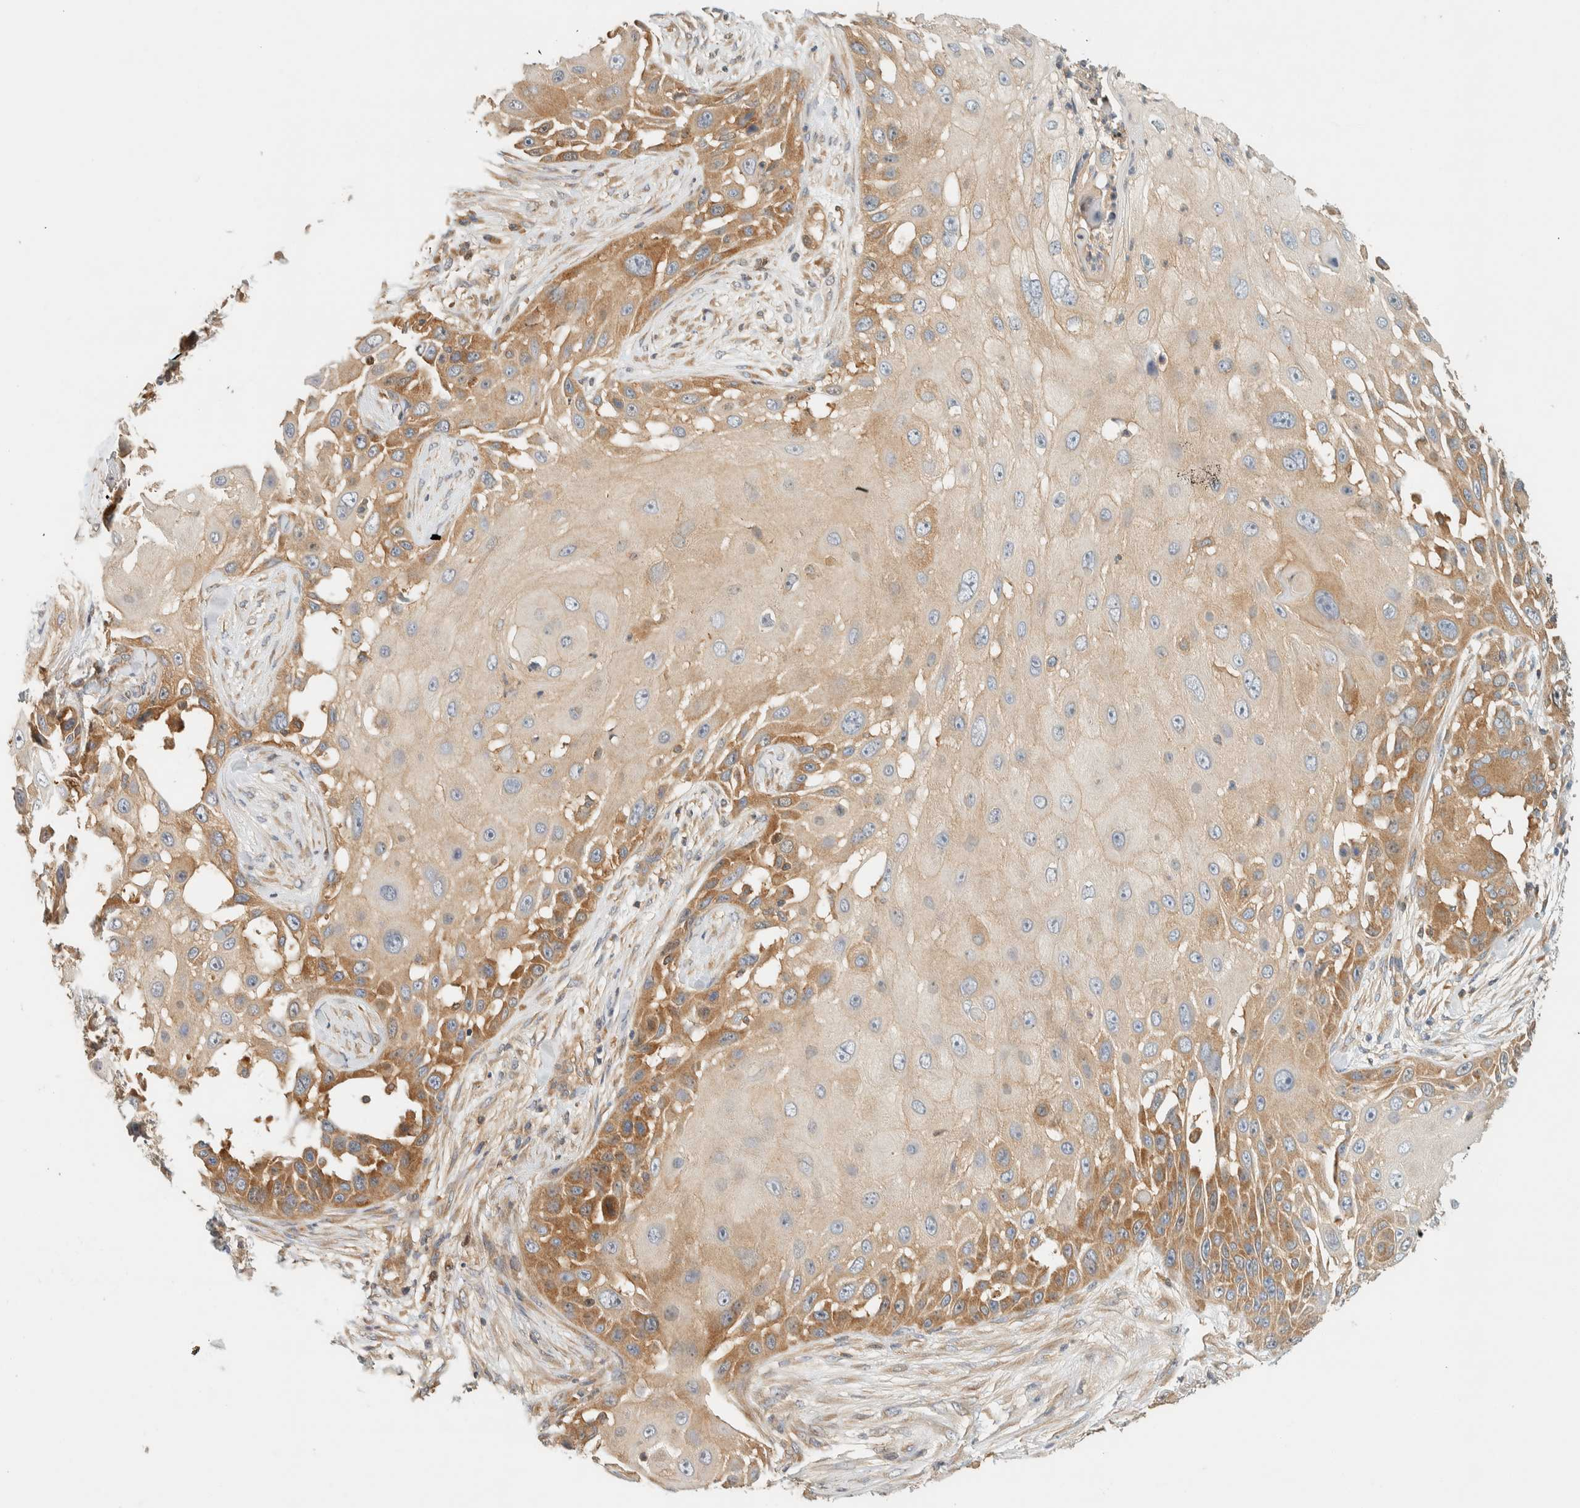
{"staining": {"intensity": "moderate", "quantity": "25%-75%", "location": "cytoplasmic/membranous"}, "tissue": "skin cancer", "cell_type": "Tumor cells", "image_type": "cancer", "snomed": [{"axis": "morphology", "description": "Squamous cell carcinoma, NOS"}, {"axis": "topography", "description": "Skin"}], "caption": "This image demonstrates immunohistochemistry staining of human skin cancer (squamous cell carcinoma), with medium moderate cytoplasmic/membranous positivity in about 25%-75% of tumor cells.", "gene": "ARFGEF1", "patient": {"sex": "female", "age": 44}}